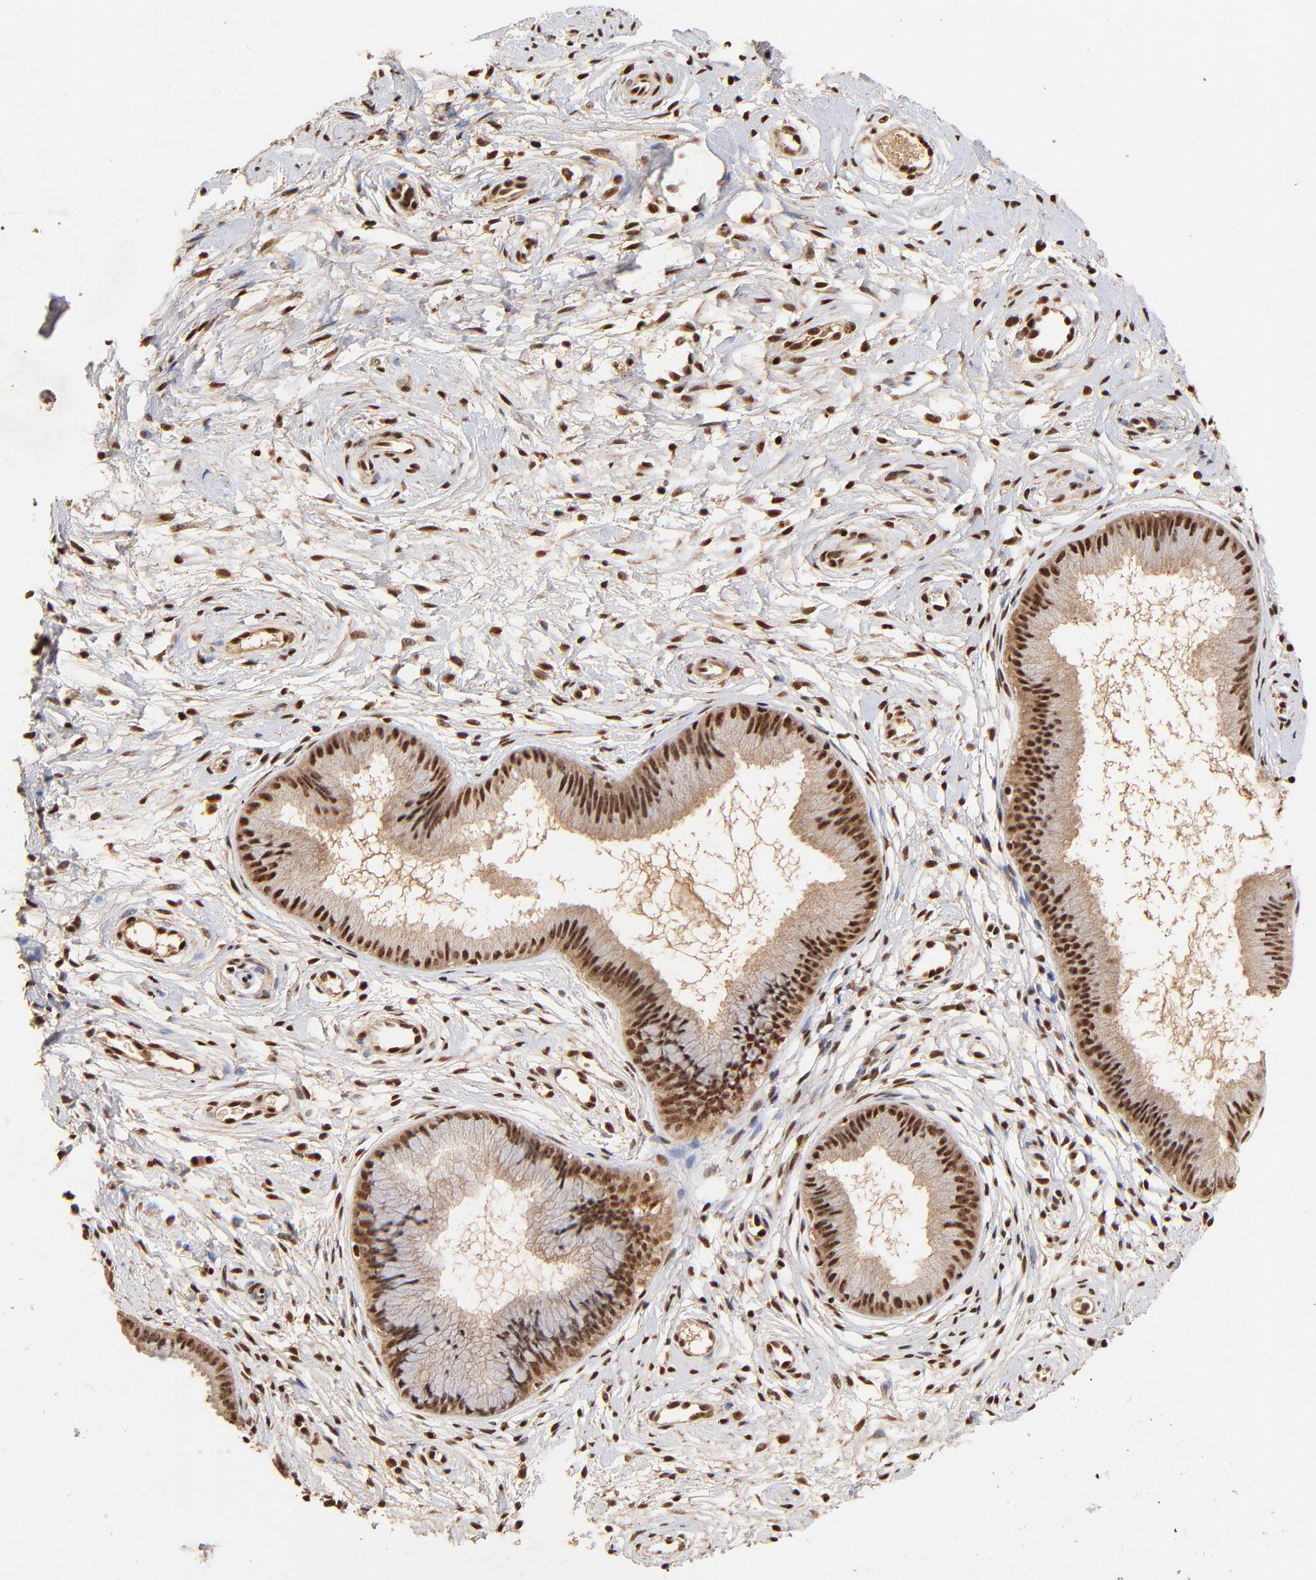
{"staining": {"intensity": "strong", "quantity": ">75%", "location": "cytoplasmic/membranous,nuclear"}, "tissue": "cervix", "cell_type": "Glandular cells", "image_type": "normal", "snomed": [{"axis": "morphology", "description": "Normal tissue, NOS"}, {"axis": "topography", "description": "Cervix"}], "caption": "Brown immunohistochemical staining in unremarkable cervix exhibits strong cytoplasmic/membranous,nuclear positivity in approximately >75% of glandular cells.", "gene": "MED12", "patient": {"sex": "female", "age": 39}}